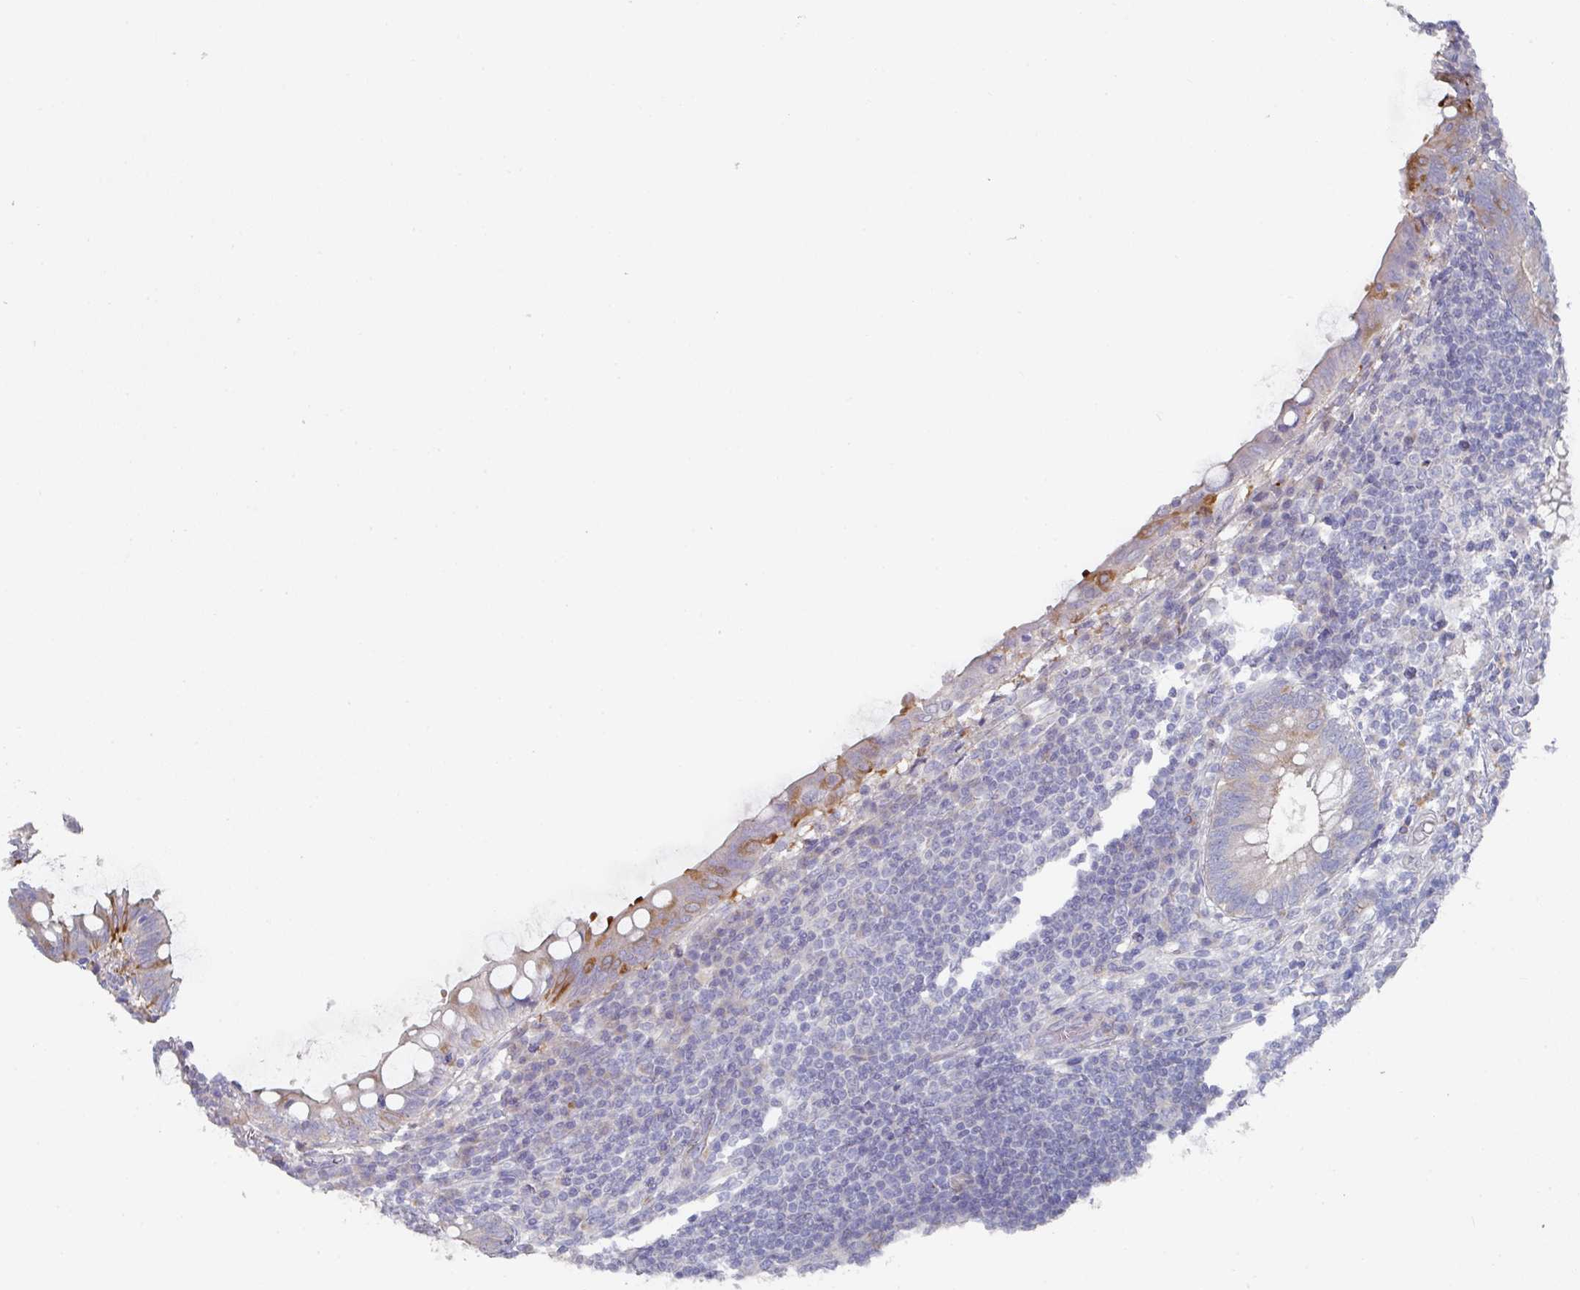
{"staining": {"intensity": "moderate", "quantity": "25%-75%", "location": "cytoplasmic/membranous"}, "tissue": "appendix", "cell_type": "Glandular cells", "image_type": "normal", "snomed": [{"axis": "morphology", "description": "Normal tissue, NOS"}, {"axis": "topography", "description": "Appendix"}], "caption": "This photomicrograph shows unremarkable appendix stained with immunohistochemistry (IHC) to label a protein in brown. The cytoplasmic/membranous of glandular cells show moderate positivity for the protein. Nuclei are counter-stained blue.", "gene": "NT5C1A", "patient": {"sex": "male", "age": 83}}